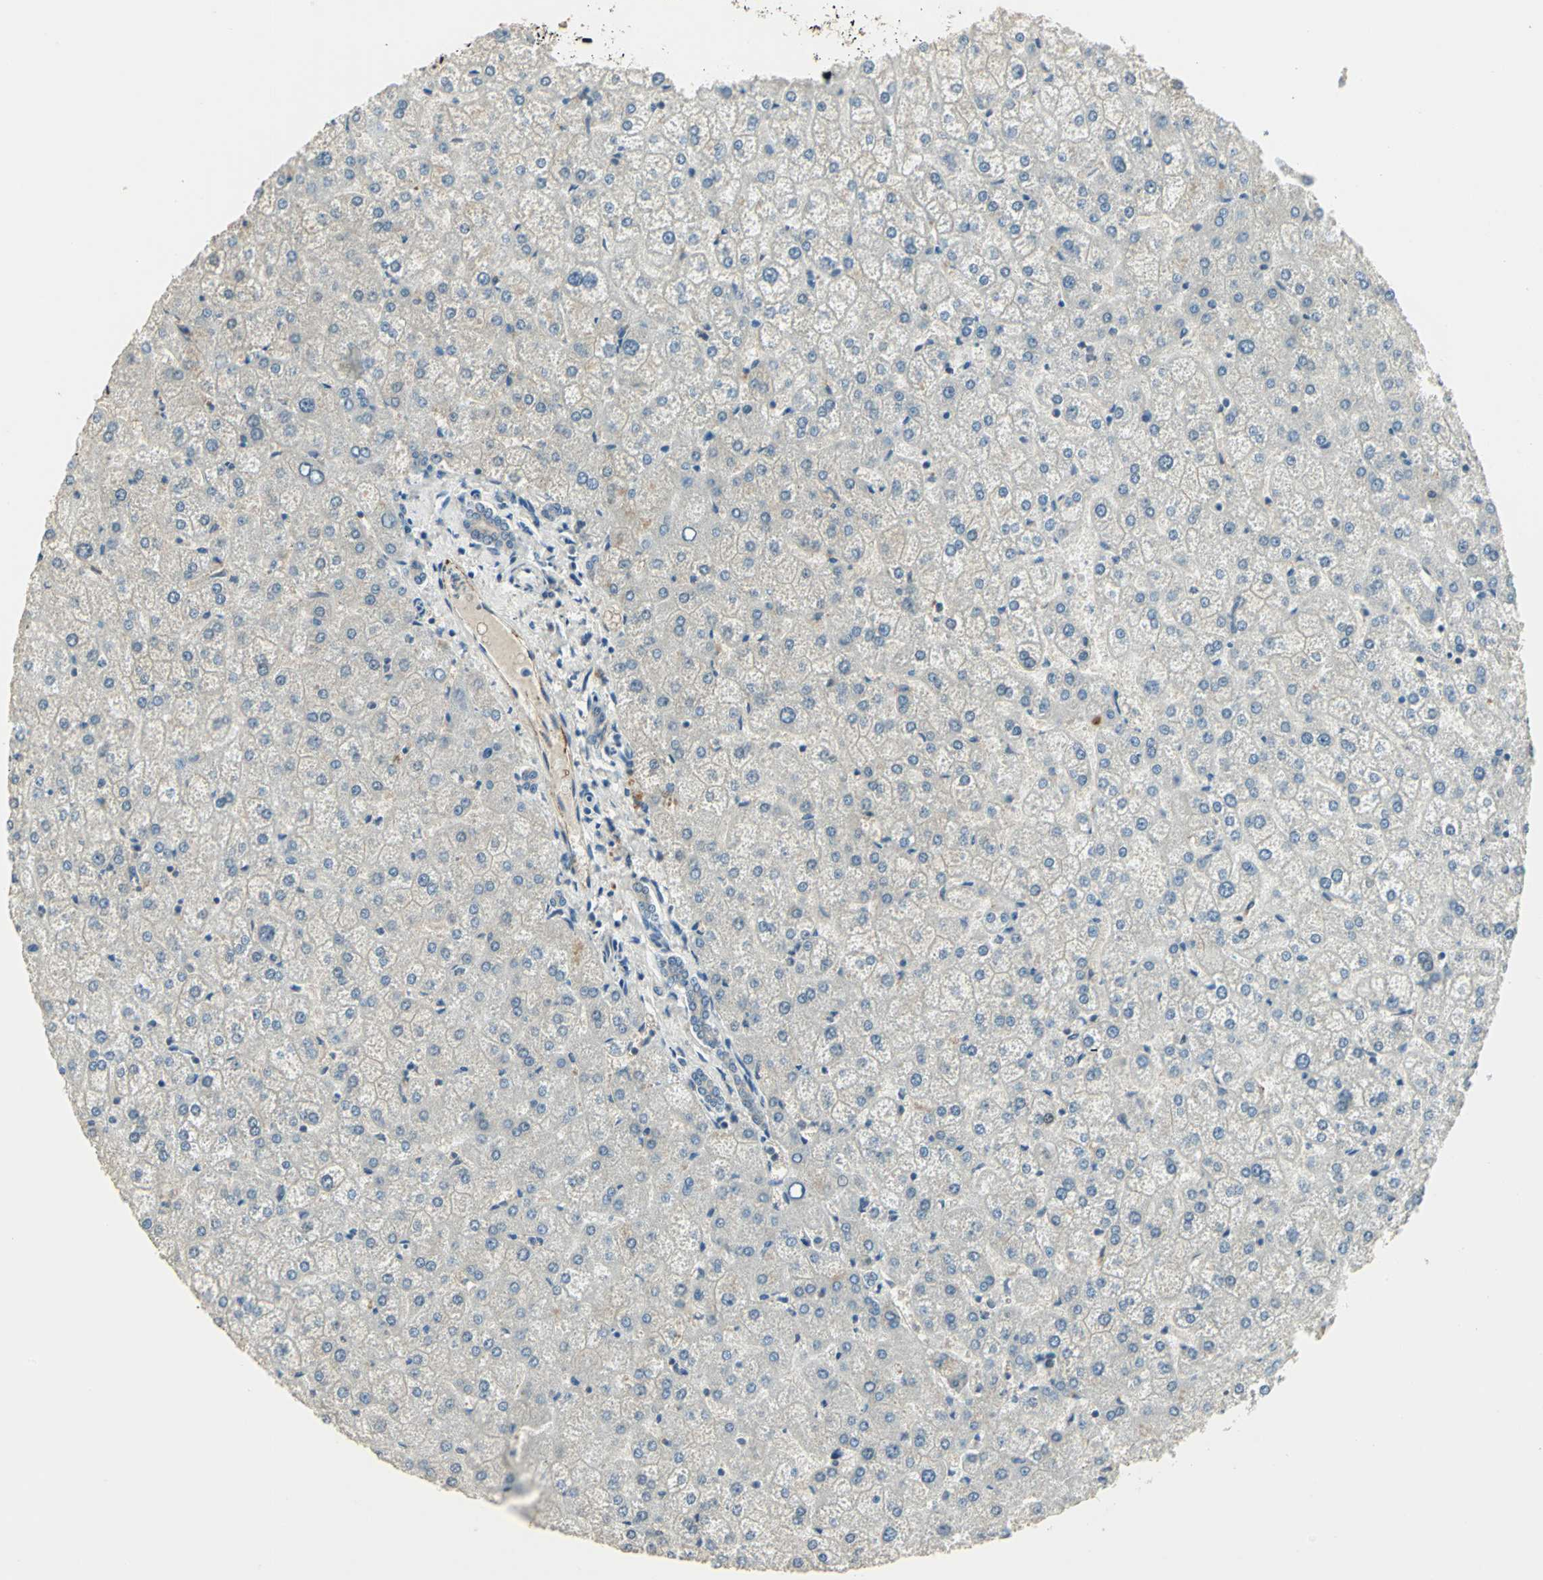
{"staining": {"intensity": "negative", "quantity": "none", "location": "none"}, "tissue": "liver", "cell_type": "Cholangiocytes", "image_type": "normal", "snomed": [{"axis": "morphology", "description": "Normal tissue, NOS"}, {"axis": "topography", "description": "Liver"}], "caption": "This is a micrograph of immunohistochemistry (IHC) staining of normal liver, which shows no positivity in cholangiocytes.", "gene": "RAPGEF1", "patient": {"sex": "female", "age": 32}}